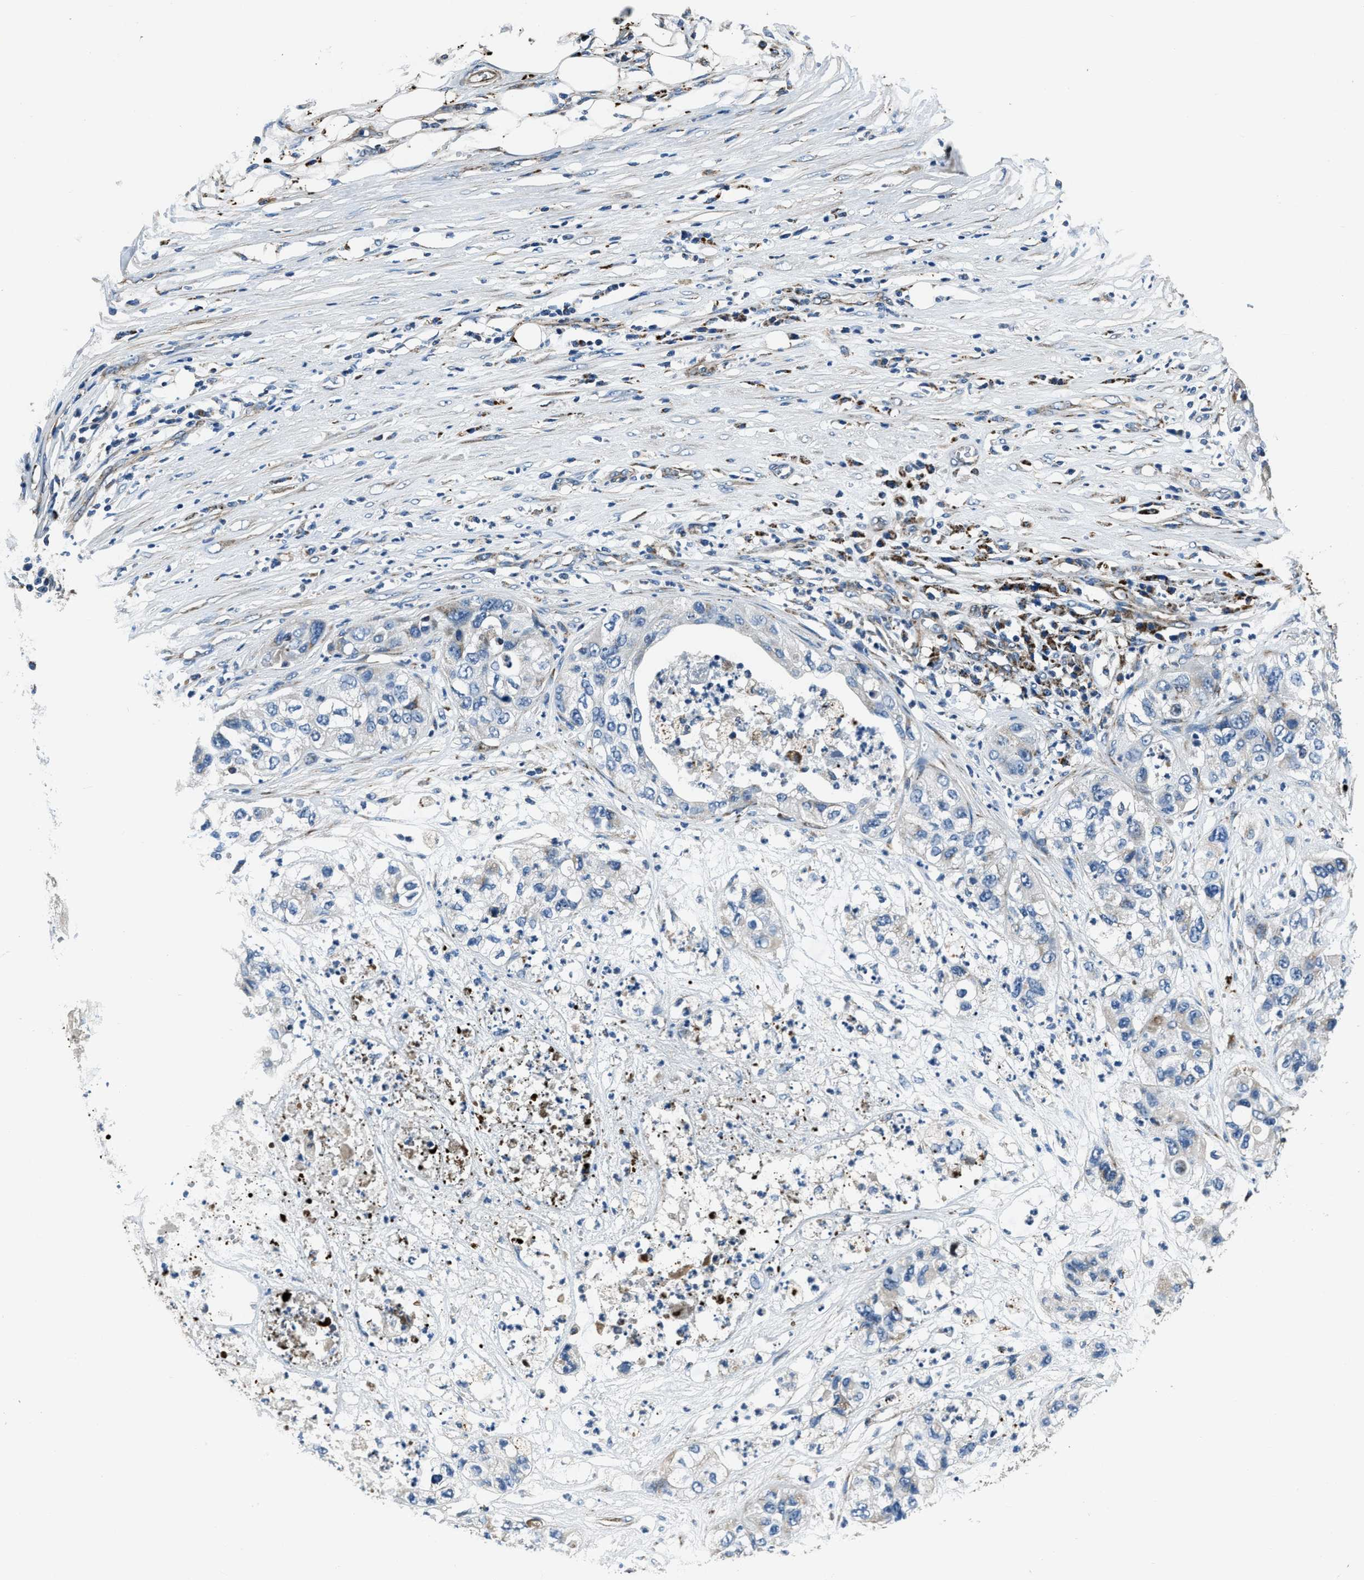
{"staining": {"intensity": "negative", "quantity": "none", "location": "none"}, "tissue": "pancreatic cancer", "cell_type": "Tumor cells", "image_type": "cancer", "snomed": [{"axis": "morphology", "description": "Adenocarcinoma, NOS"}, {"axis": "topography", "description": "Pancreas"}], "caption": "Immunohistochemistry (IHC) micrograph of neoplastic tissue: adenocarcinoma (pancreatic) stained with DAB demonstrates no significant protein staining in tumor cells.", "gene": "OGDH", "patient": {"sex": "female", "age": 78}}